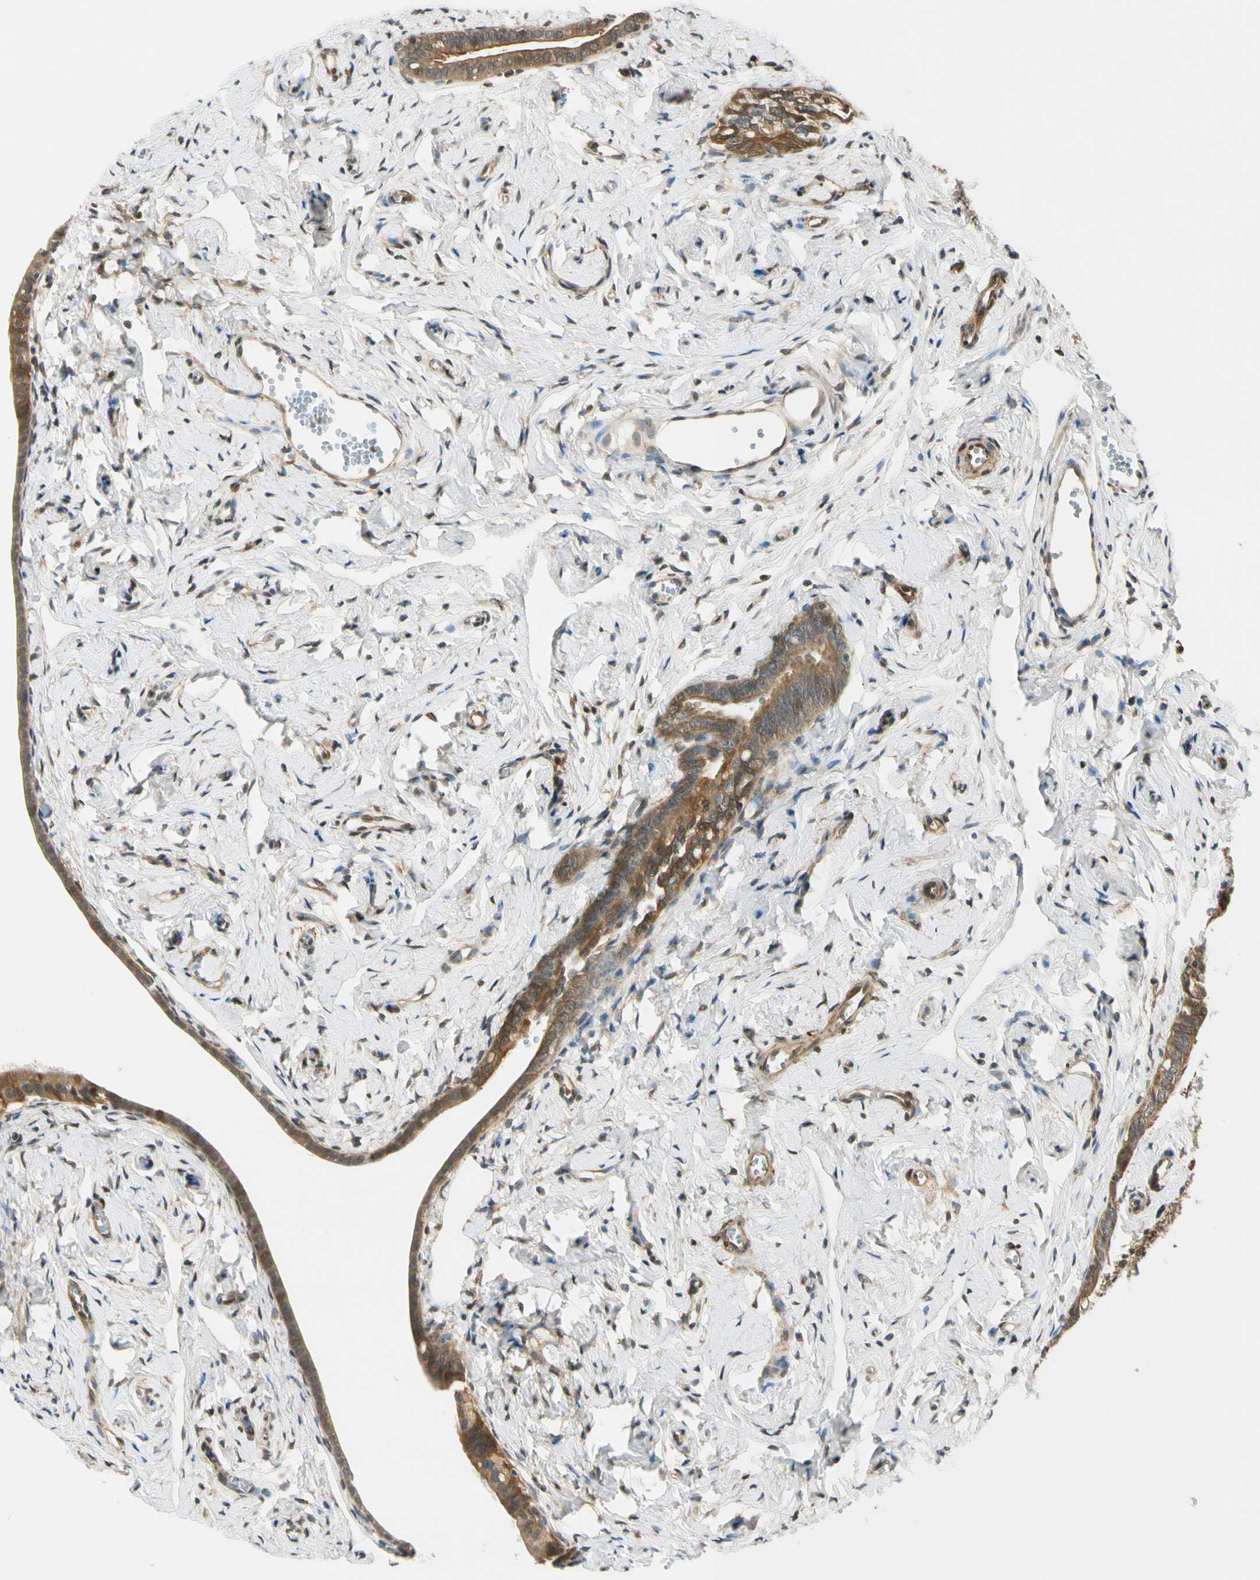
{"staining": {"intensity": "strong", "quantity": ">75%", "location": "cytoplasmic/membranous"}, "tissue": "fallopian tube", "cell_type": "Glandular cells", "image_type": "normal", "snomed": [{"axis": "morphology", "description": "Normal tissue, NOS"}, {"axis": "topography", "description": "Fallopian tube"}], "caption": "Protein analysis of normal fallopian tube reveals strong cytoplasmic/membranous expression in about >75% of glandular cells. (DAB = brown stain, brightfield microscopy at high magnification).", "gene": "RASGRF1", "patient": {"sex": "female", "age": 71}}